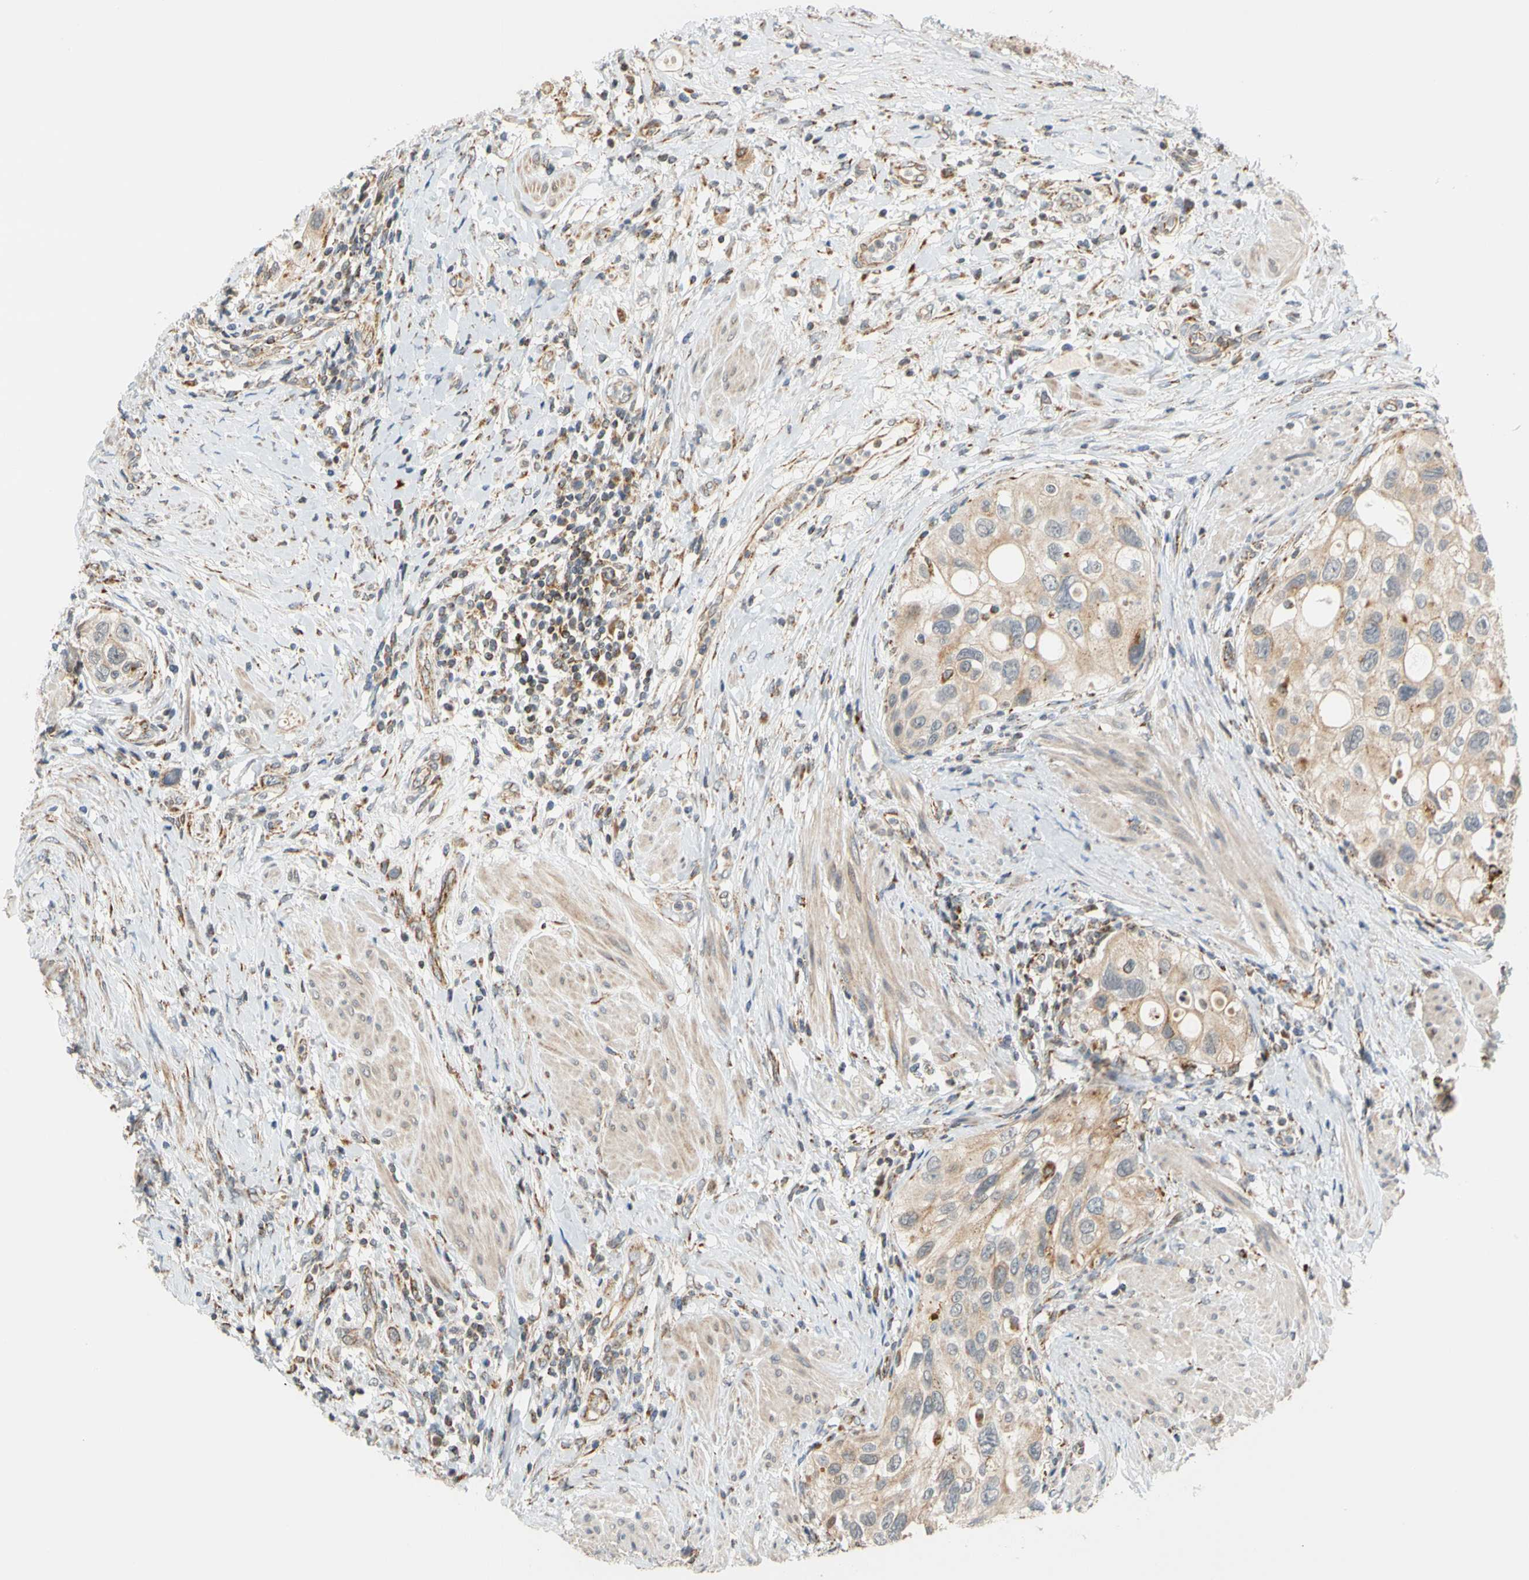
{"staining": {"intensity": "weak", "quantity": ">75%", "location": "cytoplasmic/membranous"}, "tissue": "urothelial cancer", "cell_type": "Tumor cells", "image_type": "cancer", "snomed": [{"axis": "morphology", "description": "Urothelial carcinoma, High grade"}, {"axis": "topography", "description": "Urinary bladder"}], "caption": "Human high-grade urothelial carcinoma stained for a protein (brown) shows weak cytoplasmic/membranous positive positivity in approximately >75% of tumor cells.", "gene": "SFXN3", "patient": {"sex": "female", "age": 56}}